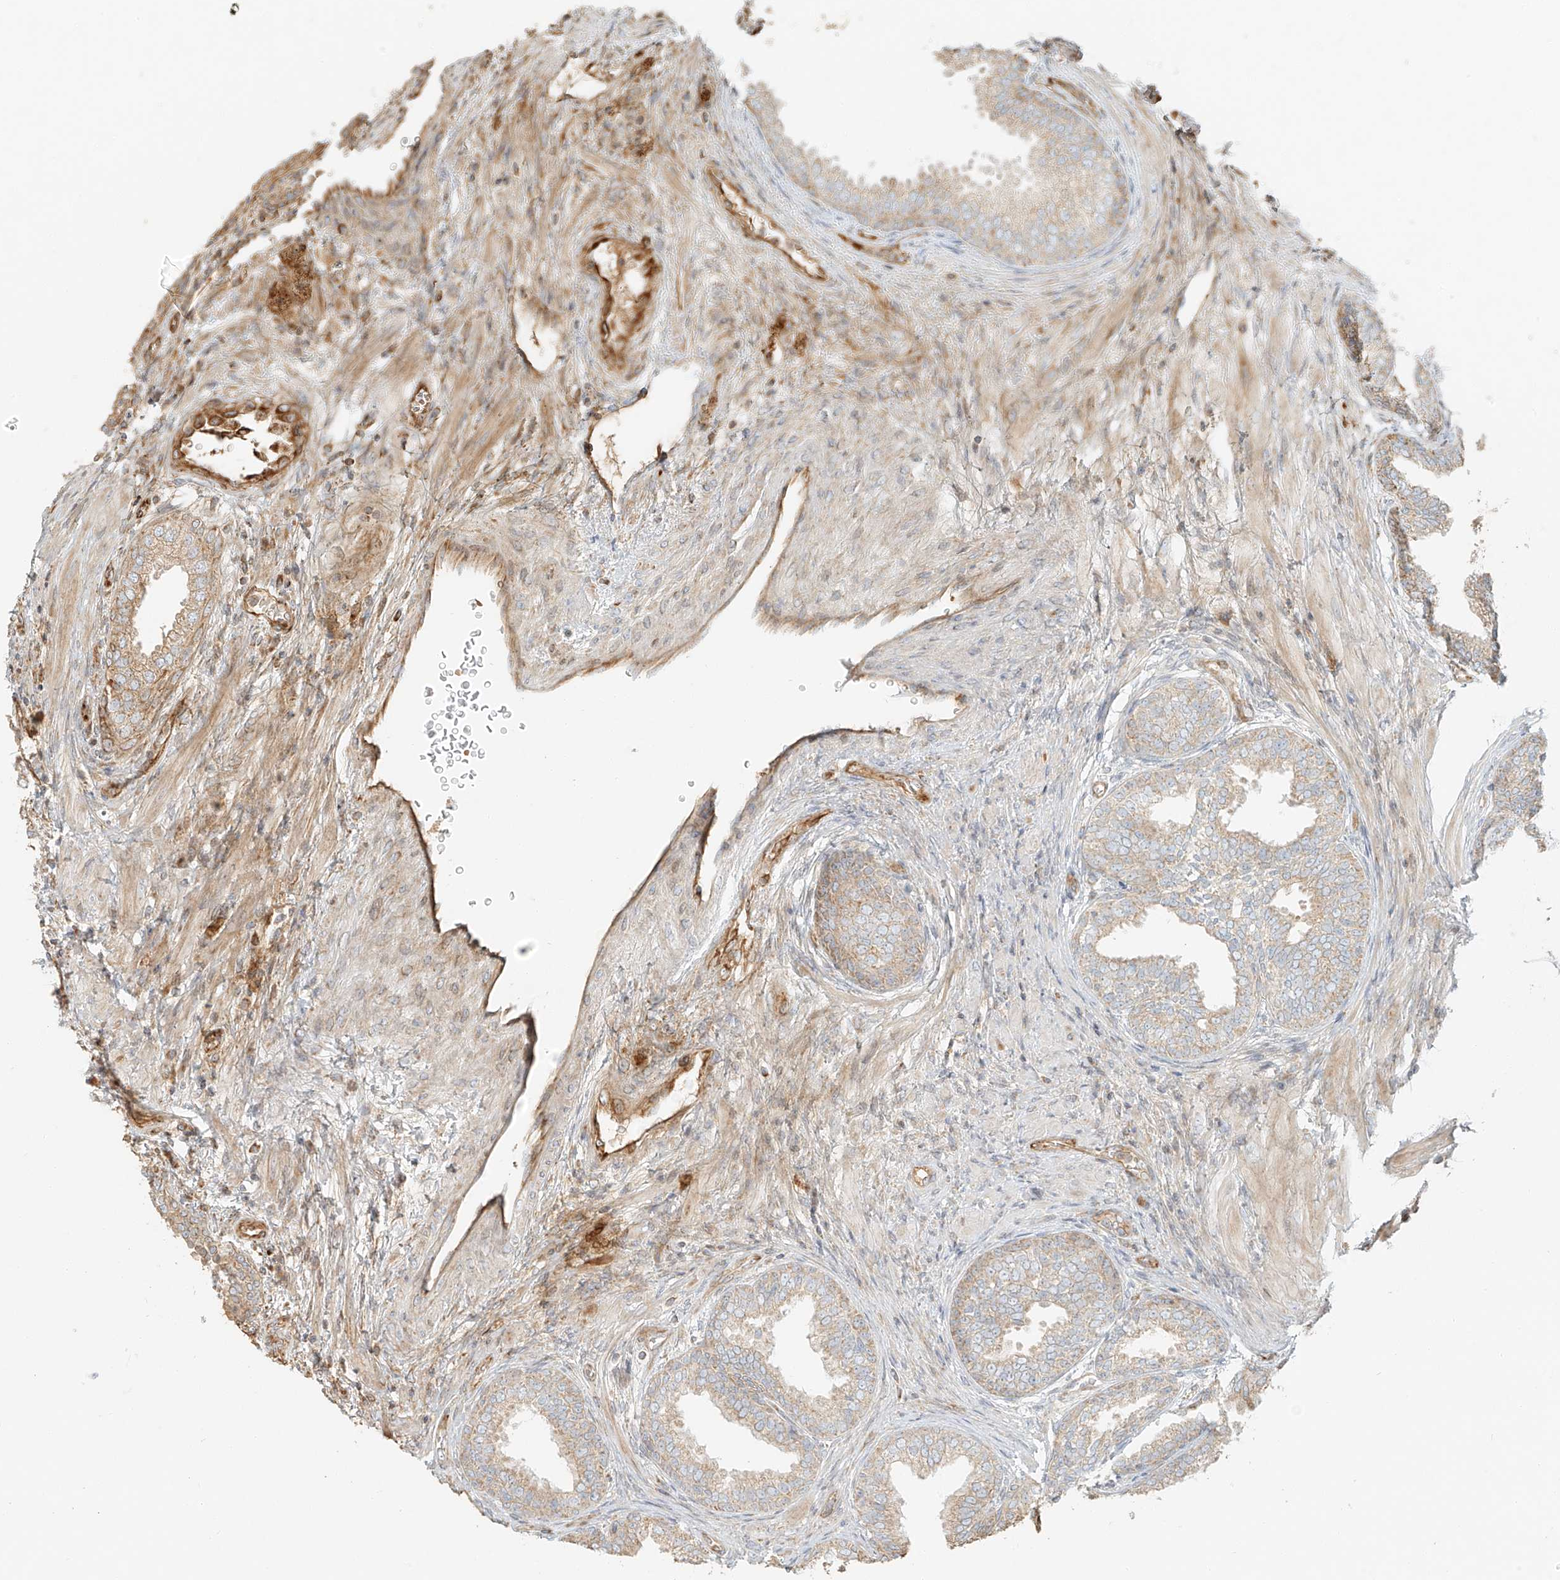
{"staining": {"intensity": "weak", "quantity": "25%-75%", "location": "cytoplasmic/membranous"}, "tissue": "prostate", "cell_type": "Glandular cells", "image_type": "normal", "snomed": [{"axis": "morphology", "description": "Normal tissue, NOS"}, {"axis": "topography", "description": "Prostate"}], "caption": "This histopathology image exhibits normal prostate stained with immunohistochemistry (IHC) to label a protein in brown. The cytoplasmic/membranous of glandular cells show weak positivity for the protein. Nuclei are counter-stained blue.", "gene": "MIPEP", "patient": {"sex": "male", "age": 76}}